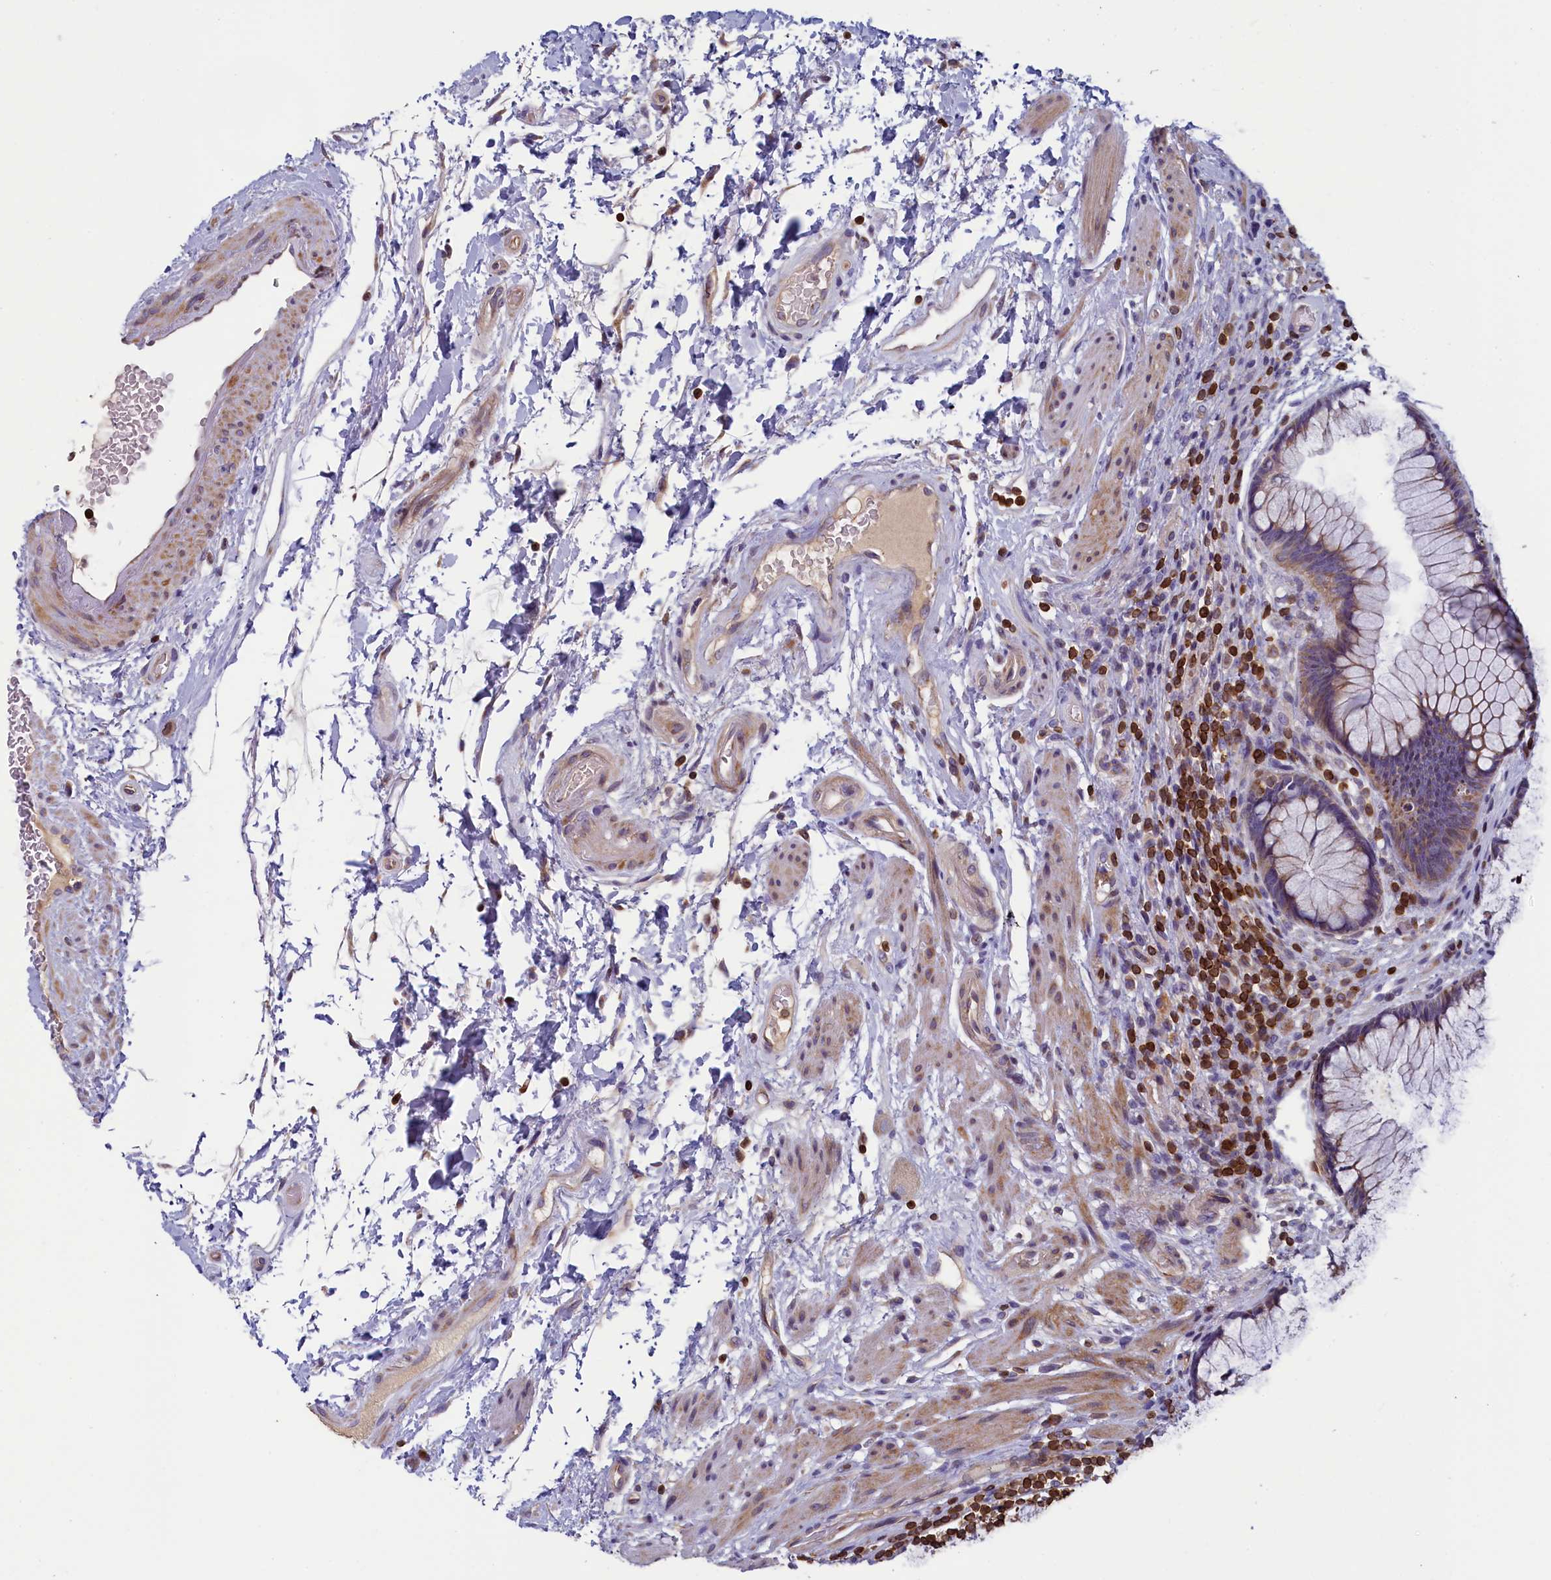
{"staining": {"intensity": "moderate", "quantity": ">75%", "location": "cytoplasmic/membranous"}, "tissue": "rectum", "cell_type": "Glandular cells", "image_type": "normal", "snomed": [{"axis": "morphology", "description": "Normal tissue, NOS"}, {"axis": "topography", "description": "Rectum"}], "caption": "Protein expression analysis of normal rectum reveals moderate cytoplasmic/membranous expression in about >75% of glandular cells.", "gene": "TRAF3IP3", "patient": {"sex": "male", "age": 51}}